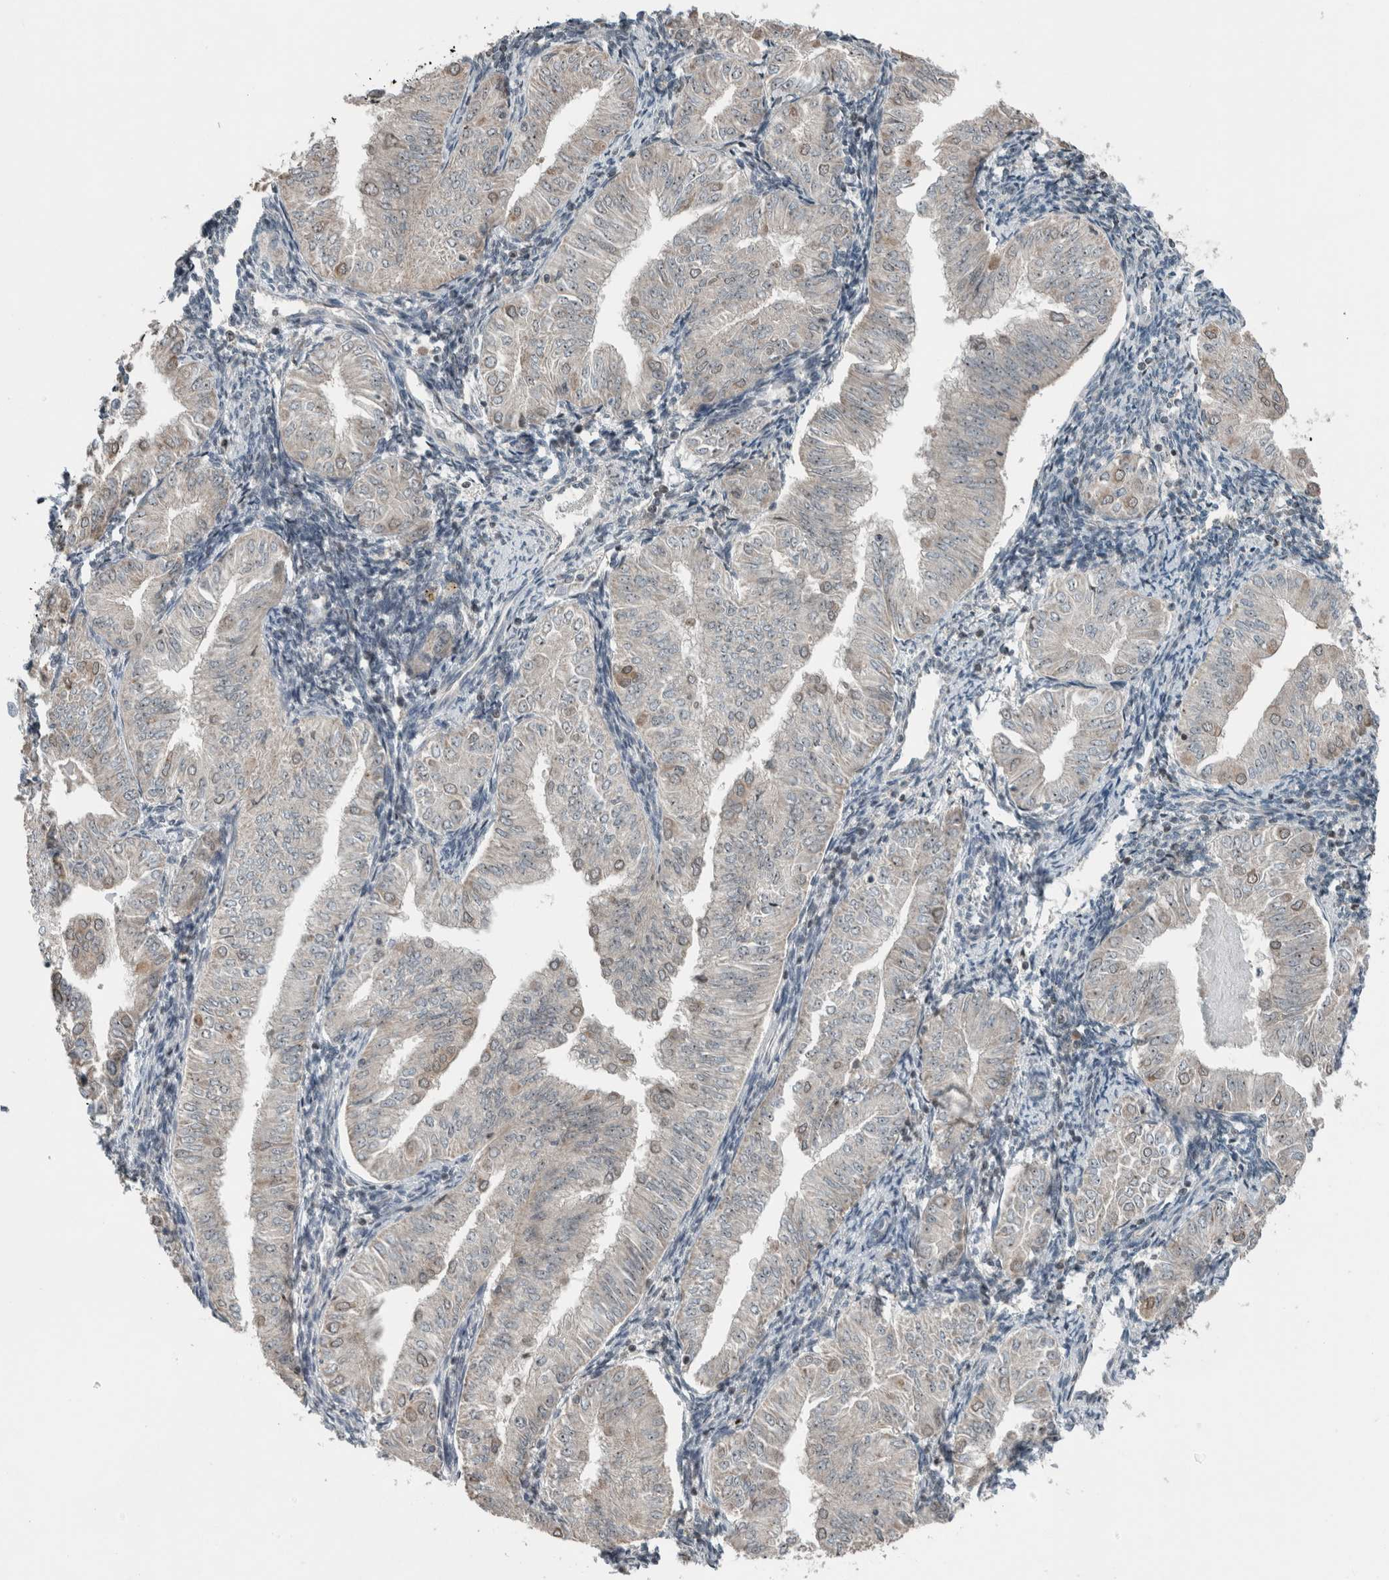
{"staining": {"intensity": "negative", "quantity": "none", "location": "none"}, "tissue": "endometrial cancer", "cell_type": "Tumor cells", "image_type": "cancer", "snomed": [{"axis": "morphology", "description": "Normal tissue, NOS"}, {"axis": "morphology", "description": "Adenocarcinoma, NOS"}, {"axis": "topography", "description": "Endometrium"}], "caption": "This is a histopathology image of immunohistochemistry (IHC) staining of endometrial cancer (adenocarcinoma), which shows no staining in tumor cells. (Brightfield microscopy of DAB immunohistochemistry (IHC) at high magnification).", "gene": "RPF1", "patient": {"sex": "female", "age": 53}}